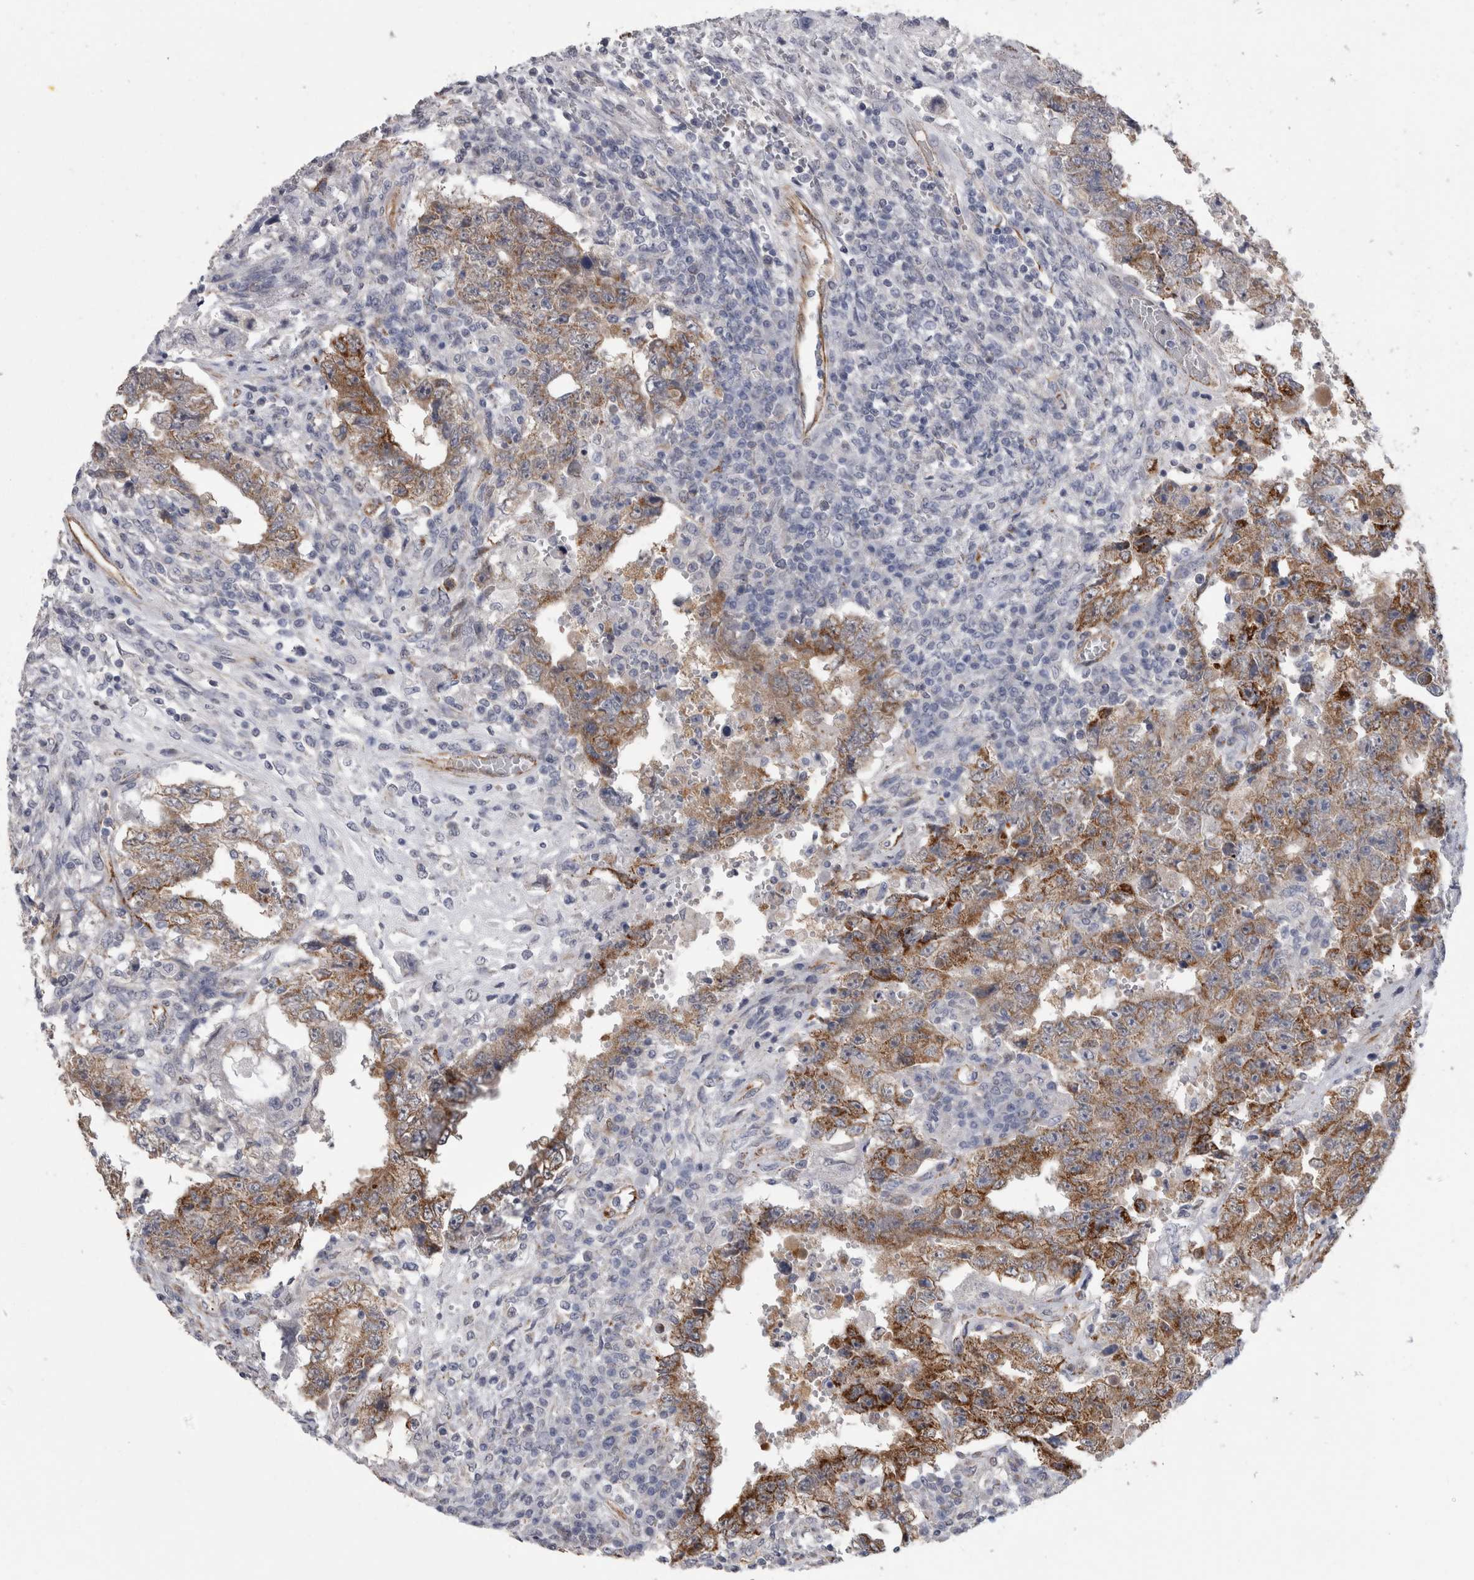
{"staining": {"intensity": "moderate", "quantity": ">75%", "location": "cytoplasmic/membranous"}, "tissue": "testis cancer", "cell_type": "Tumor cells", "image_type": "cancer", "snomed": [{"axis": "morphology", "description": "Carcinoma, Embryonal, NOS"}, {"axis": "topography", "description": "Testis"}], "caption": "Testis cancer (embryonal carcinoma) stained with a protein marker shows moderate staining in tumor cells.", "gene": "ACOT7", "patient": {"sex": "male", "age": 26}}